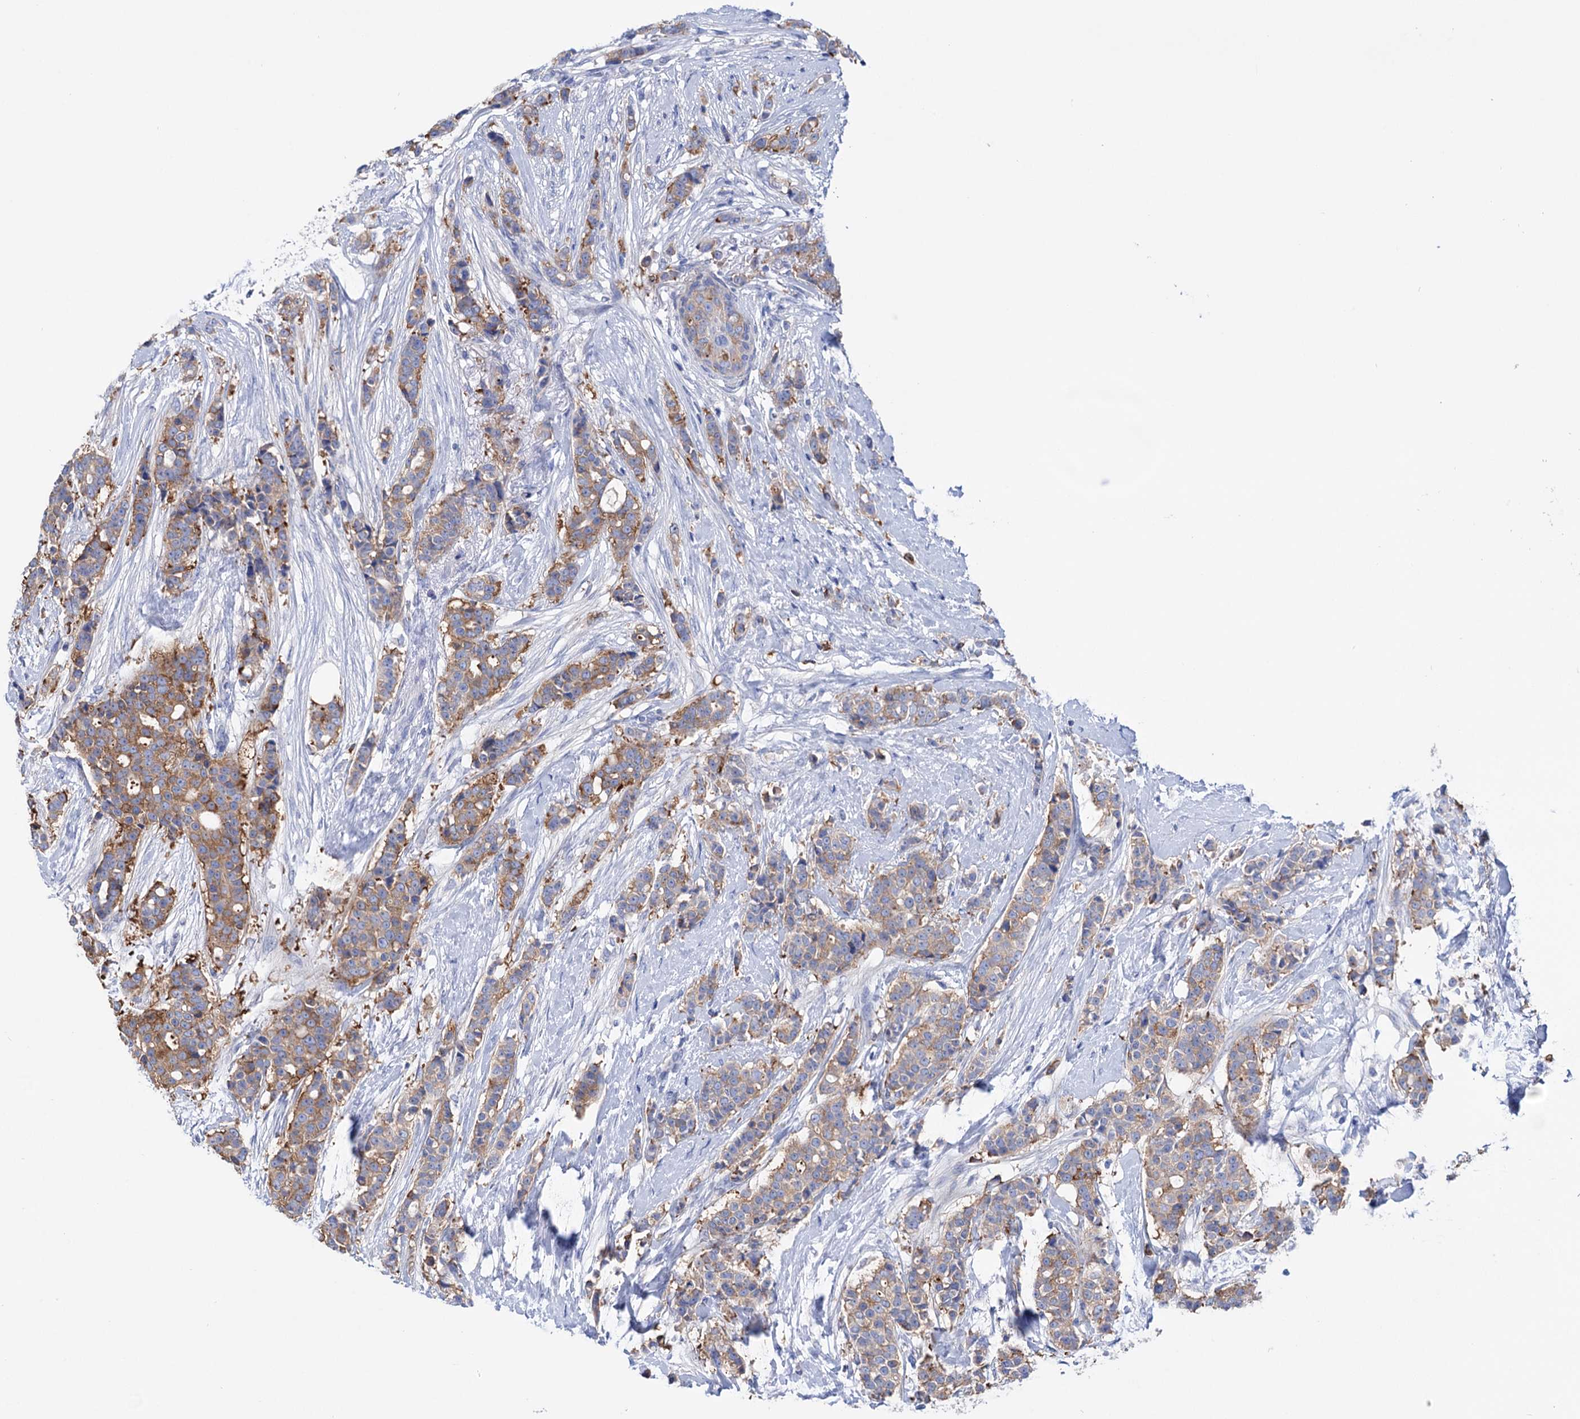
{"staining": {"intensity": "moderate", "quantity": ">75%", "location": "cytoplasmic/membranous"}, "tissue": "breast cancer", "cell_type": "Tumor cells", "image_type": "cancer", "snomed": [{"axis": "morphology", "description": "Lobular carcinoma"}, {"axis": "topography", "description": "Breast"}], "caption": "Lobular carcinoma (breast) stained with immunohistochemistry exhibits moderate cytoplasmic/membranous staining in approximately >75% of tumor cells. The protein of interest is stained brown, and the nuclei are stained in blue (DAB (3,3'-diaminobenzidine) IHC with brightfield microscopy, high magnification).", "gene": "BBS4", "patient": {"sex": "female", "age": 51}}